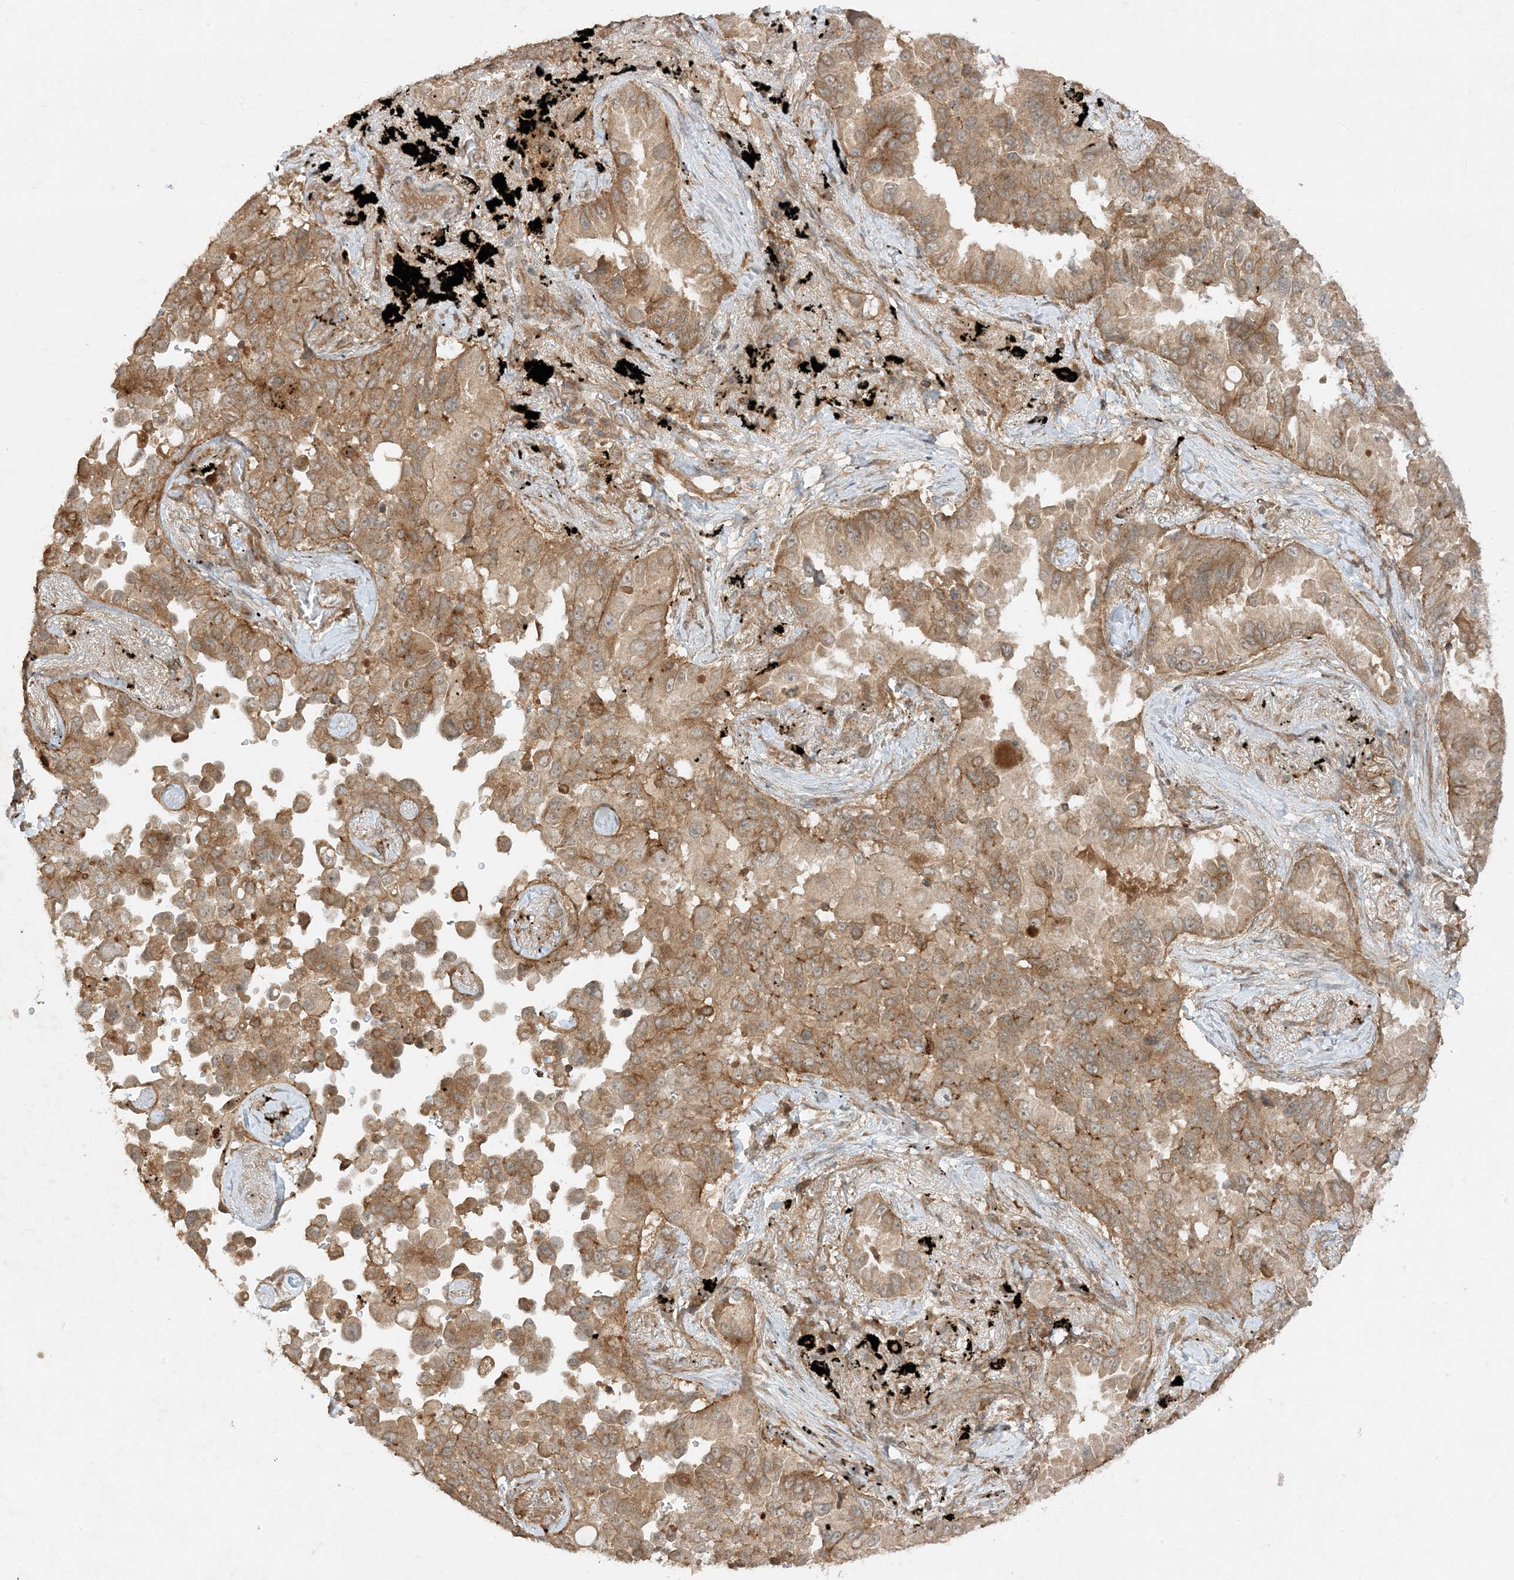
{"staining": {"intensity": "moderate", "quantity": ">75%", "location": "cytoplasmic/membranous"}, "tissue": "lung cancer", "cell_type": "Tumor cells", "image_type": "cancer", "snomed": [{"axis": "morphology", "description": "Adenocarcinoma, NOS"}, {"axis": "topography", "description": "Lung"}], "caption": "Immunohistochemical staining of adenocarcinoma (lung) shows moderate cytoplasmic/membranous protein positivity in about >75% of tumor cells.", "gene": "XRN1", "patient": {"sex": "female", "age": 67}}